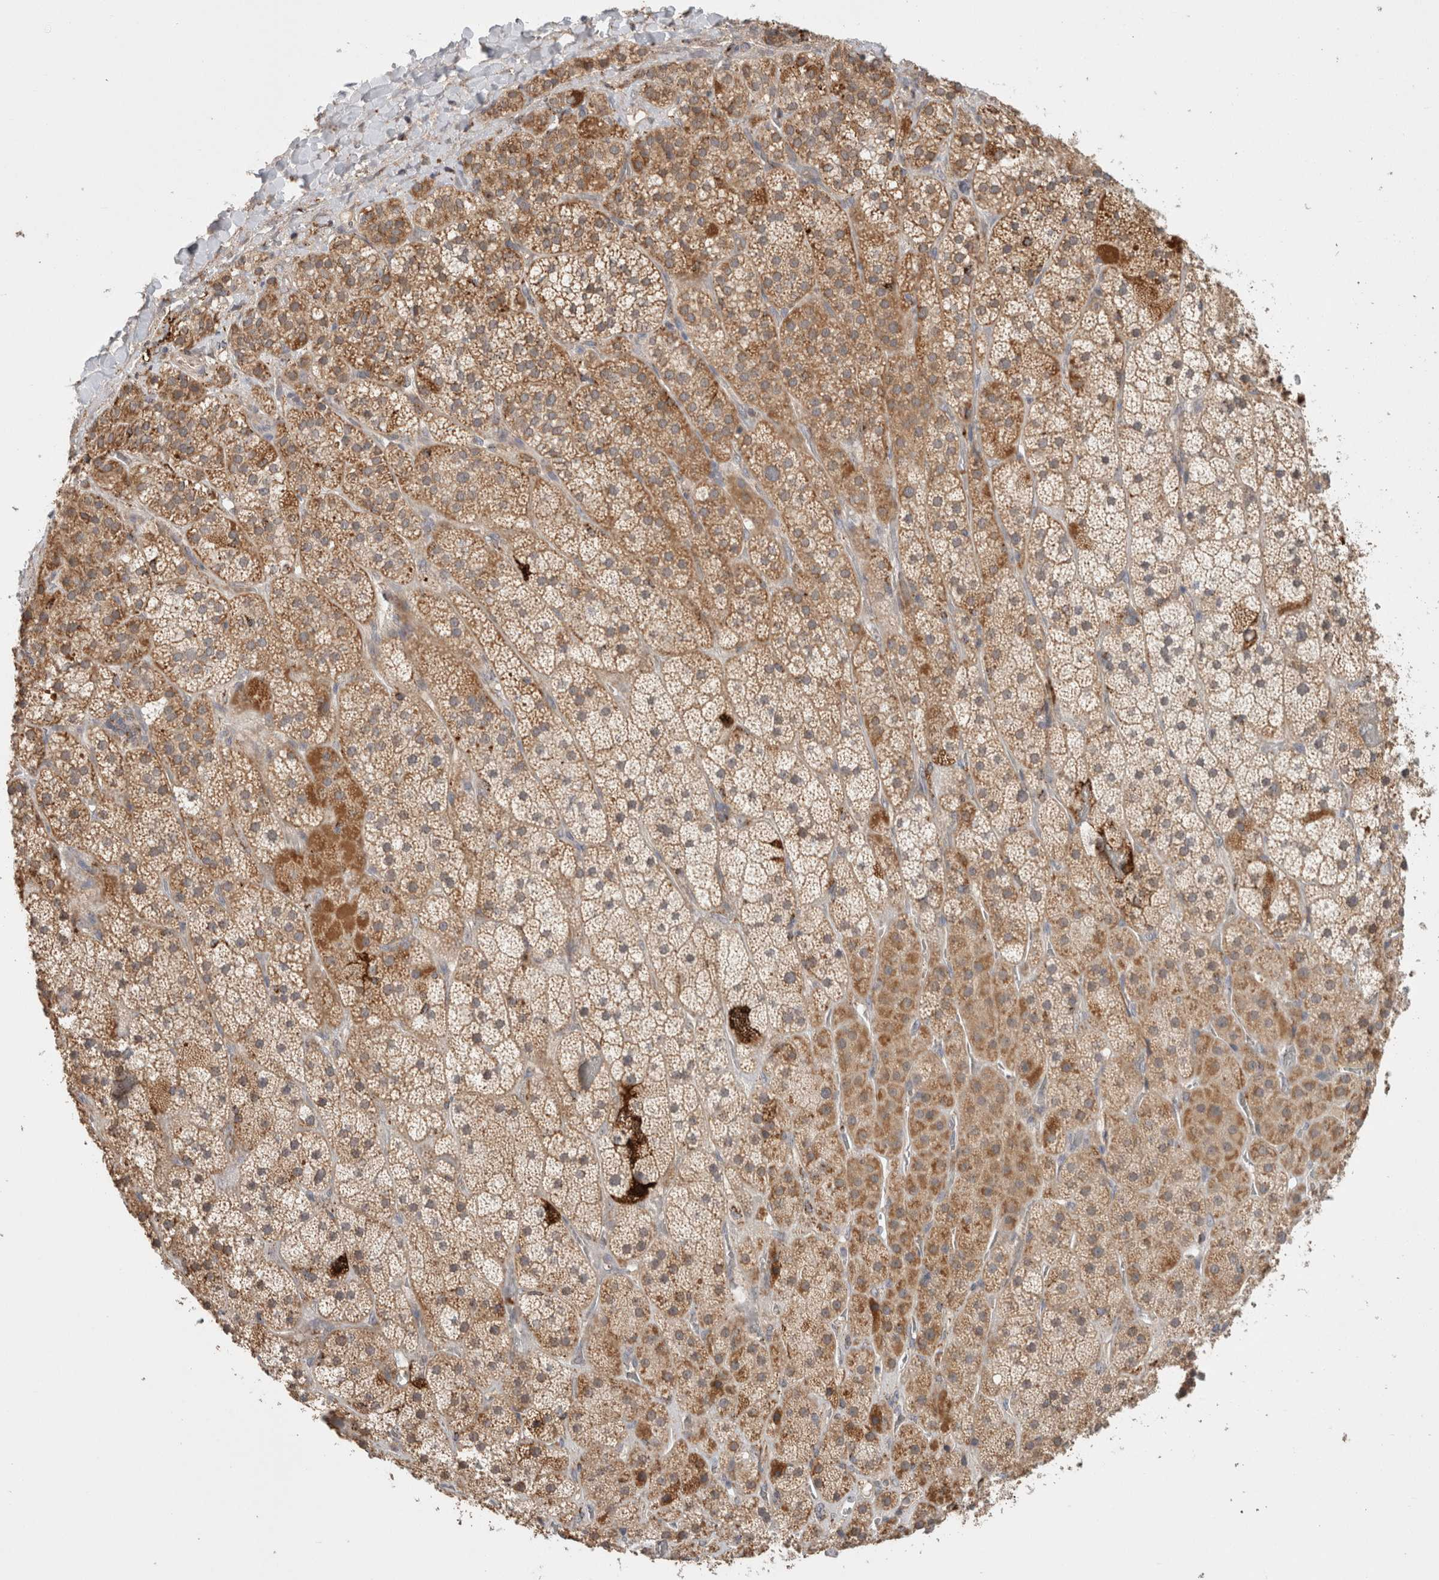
{"staining": {"intensity": "moderate", "quantity": ">75%", "location": "cytoplasmic/membranous"}, "tissue": "adrenal gland", "cell_type": "Glandular cells", "image_type": "normal", "snomed": [{"axis": "morphology", "description": "Normal tissue, NOS"}, {"axis": "topography", "description": "Adrenal gland"}], "caption": "This is an image of IHC staining of benign adrenal gland, which shows moderate expression in the cytoplasmic/membranous of glandular cells.", "gene": "HROB", "patient": {"sex": "male", "age": 57}}